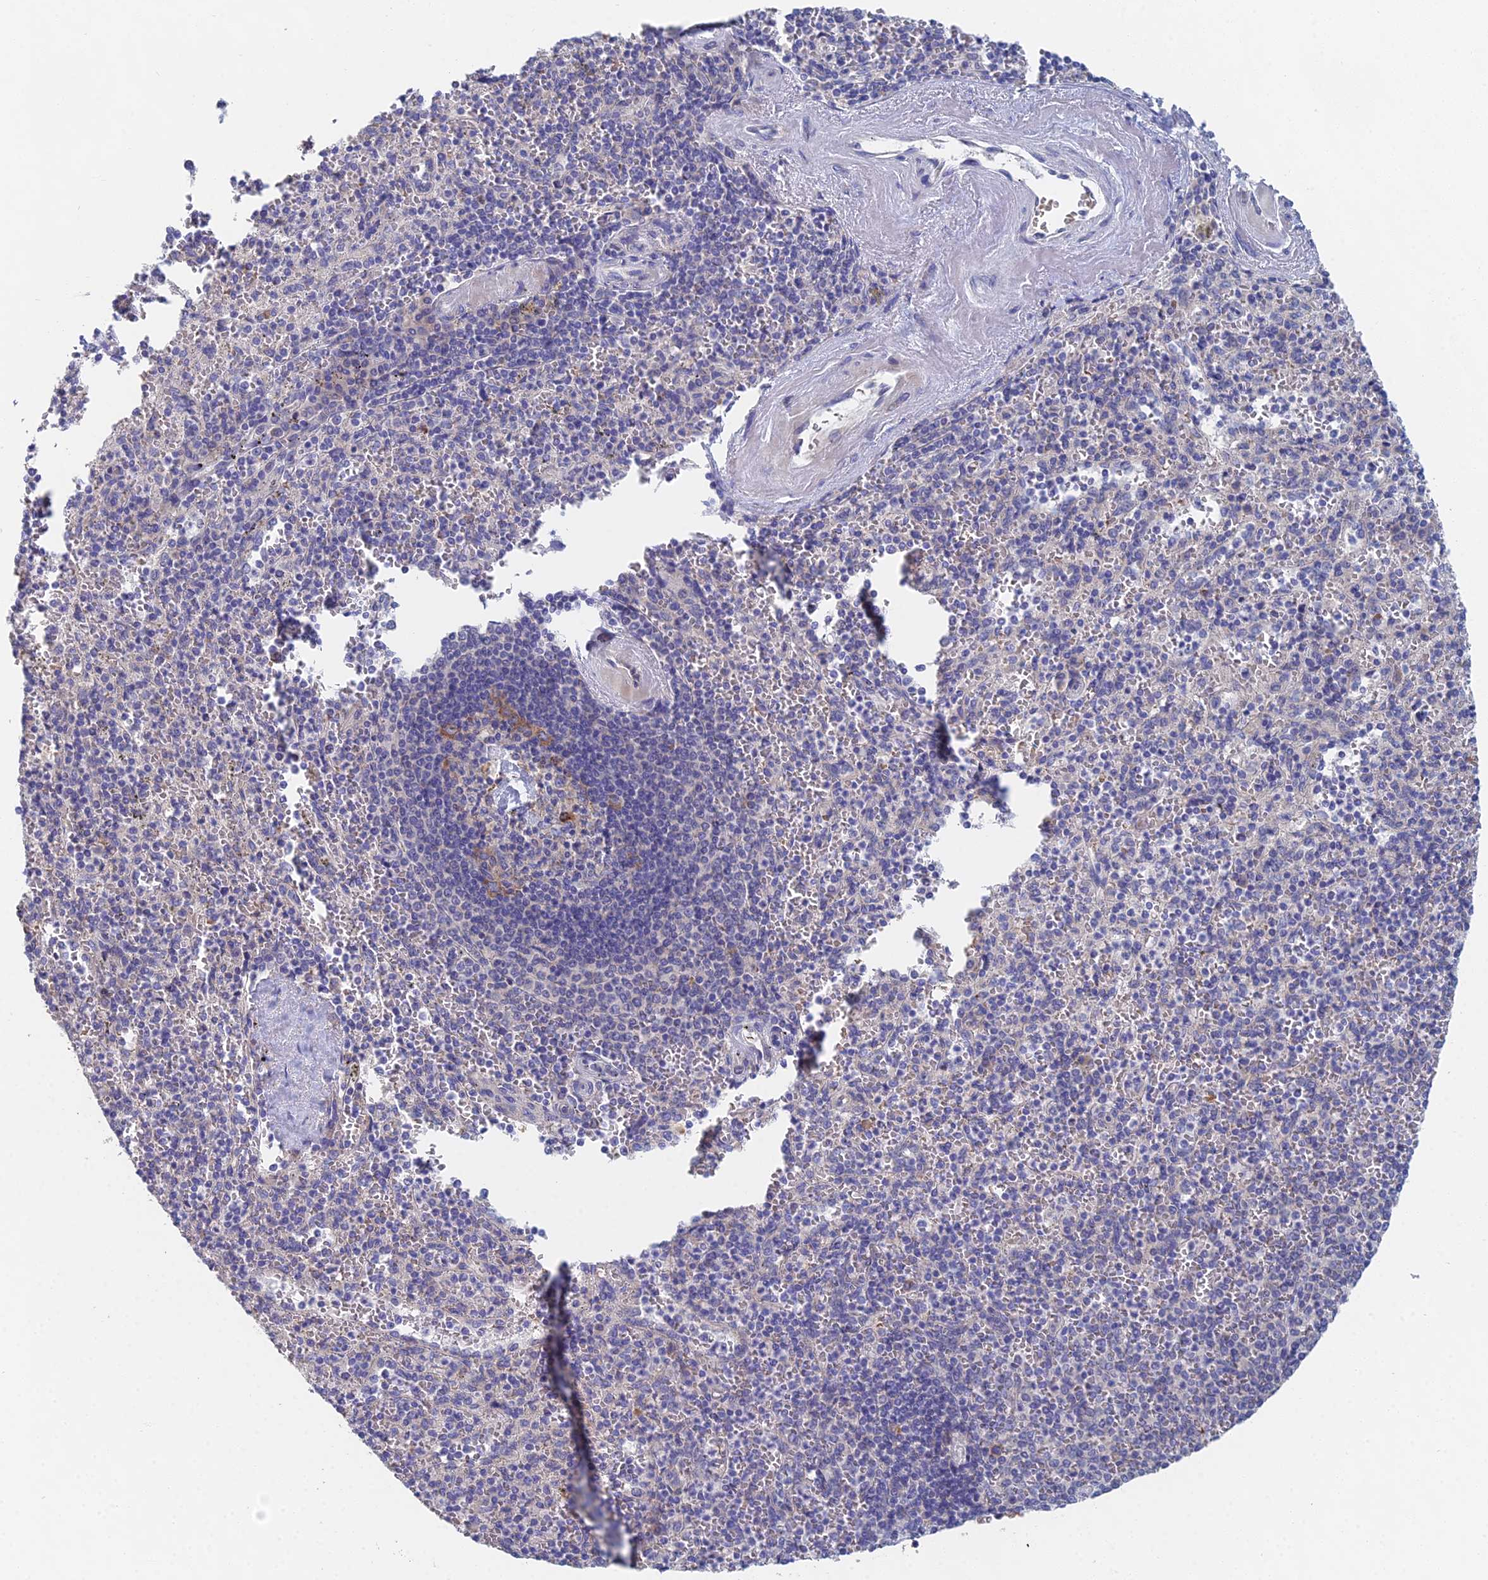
{"staining": {"intensity": "negative", "quantity": "none", "location": "none"}, "tissue": "spleen", "cell_type": "Cells in red pulp", "image_type": "normal", "snomed": [{"axis": "morphology", "description": "Normal tissue, NOS"}, {"axis": "morphology", "description": "Degeneration, NOS"}, {"axis": "topography", "description": "Spleen"}], "caption": "DAB immunohistochemical staining of benign spleen demonstrates no significant staining in cells in red pulp. Nuclei are stained in blue.", "gene": "ELOF1", "patient": {"sex": "male", "age": 56}}